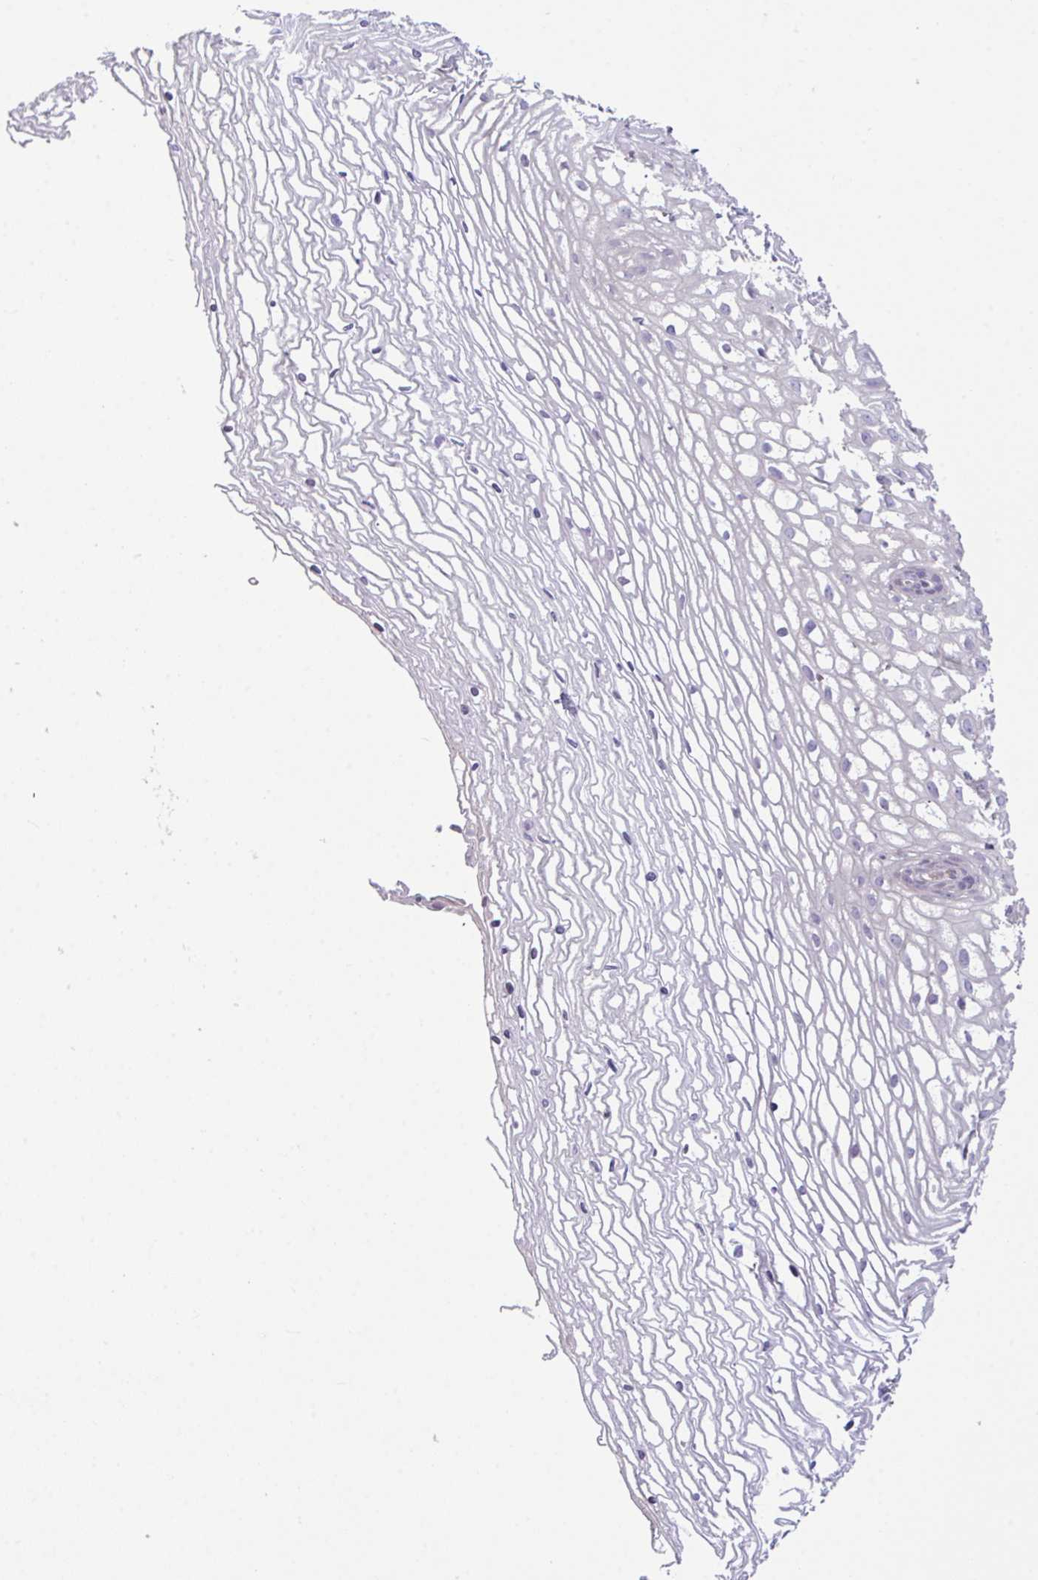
{"staining": {"intensity": "moderate", "quantity": "<25%", "location": "cytoplasmic/membranous"}, "tissue": "cervix", "cell_type": "Glandular cells", "image_type": "normal", "snomed": [{"axis": "morphology", "description": "Normal tissue, NOS"}, {"axis": "topography", "description": "Cervix"}], "caption": "Human cervix stained with a brown dye demonstrates moderate cytoplasmic/membranous positive staining in approximately <25% of glandular cells.", "gene": "ZBED3", "patient": {"sex": "female", "age": 36}}